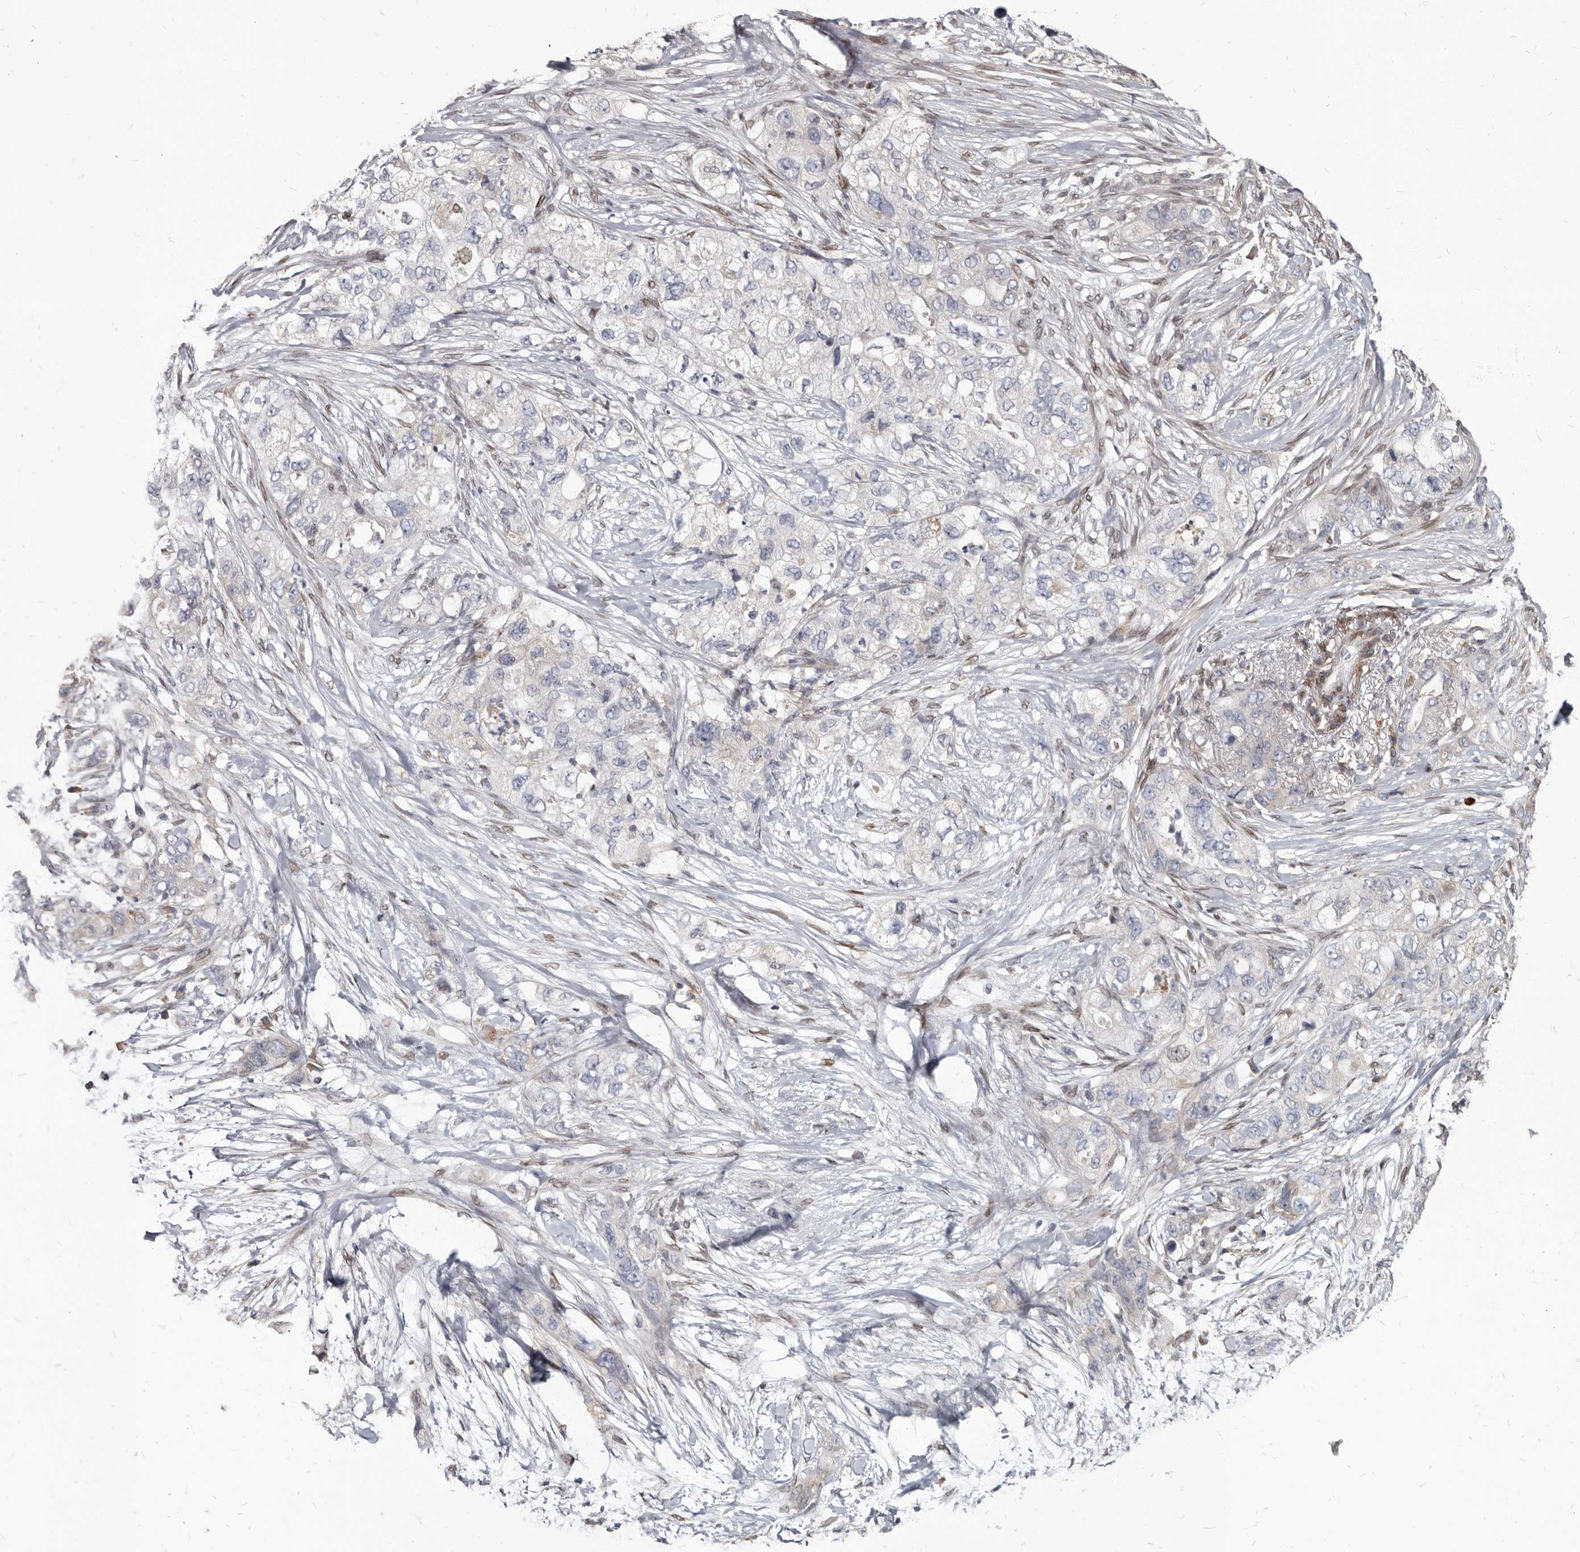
{"staining": {"intensity": "negative", "quantity": "none", "location": "none"}, "tissue": "pancreatic cancer", "cell_type": "Tumor cells", "image_type": "cancer", "snomed": [{"axis": "morphology", "description": "Adenocarcinoma, NOS"}, {"axis": "topography", "description": "Pancreas"}], "caption": "The IHC photomicrograph has no significant positivity in tumor cells of pancreatic cancer (adenocarcinoma) tissue. (Immunohistochemistry (ihc), brightfield microscopy, high magnification).", "gene": "MRGPRF", "patient": {"sex": "female", "age": 73}}